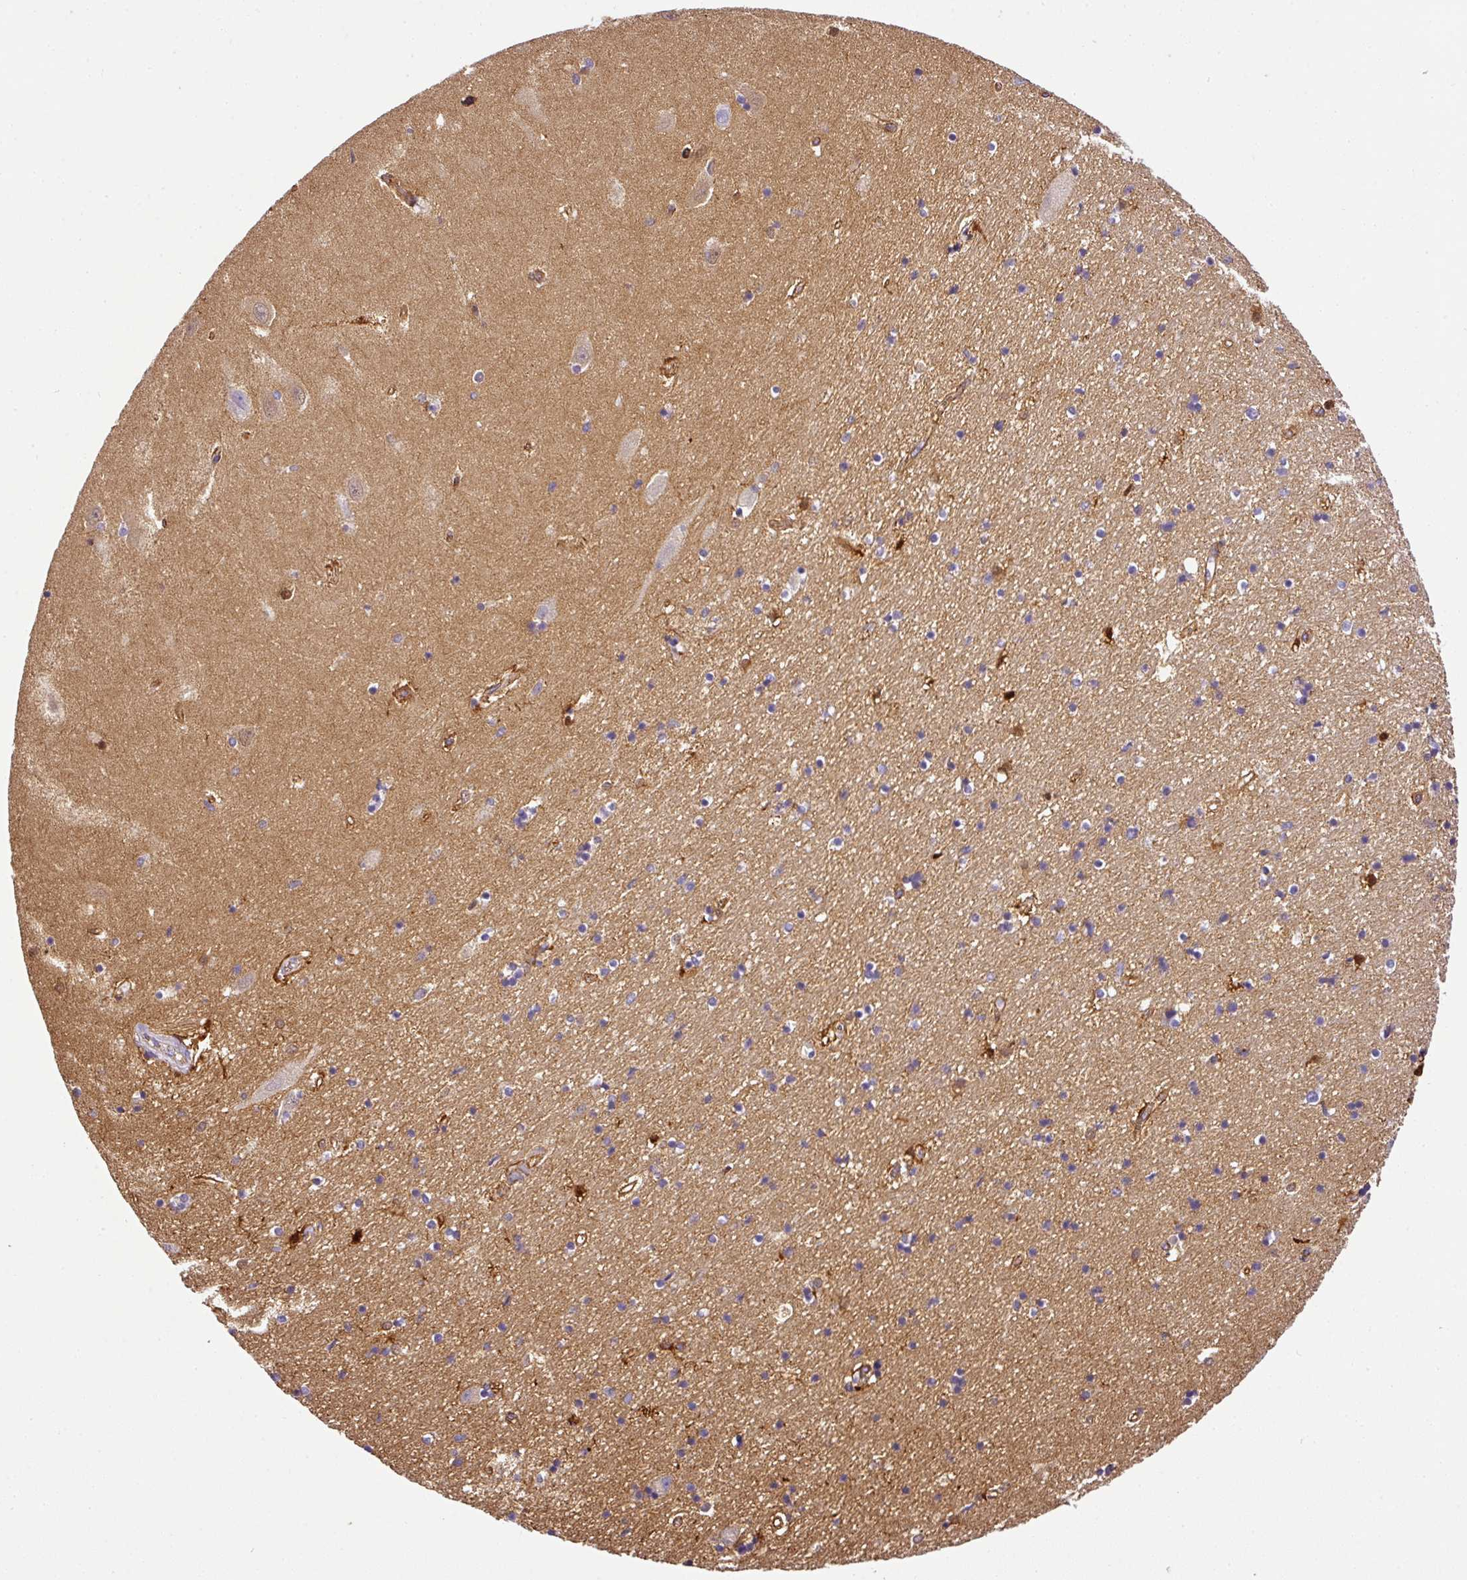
{"staining": {"intensity": "negative", "quantity": "none", "location": "none"}, "tissue": "hippocampus", "cell_type": "Glial cells", "image_type": "normal", "snomed": [{"axis": "morphology", "description": "Normal tissue, NOS"}, {"axis": "topography", "description": "Hippocampus"}], "caption": "Histopathology image shows no protein expression in glial cells of unremarkable hippocampus. Nuclei are stained in blue.", "gene": "OR11H4", "patient": {"sex": "female", "age": 64}}